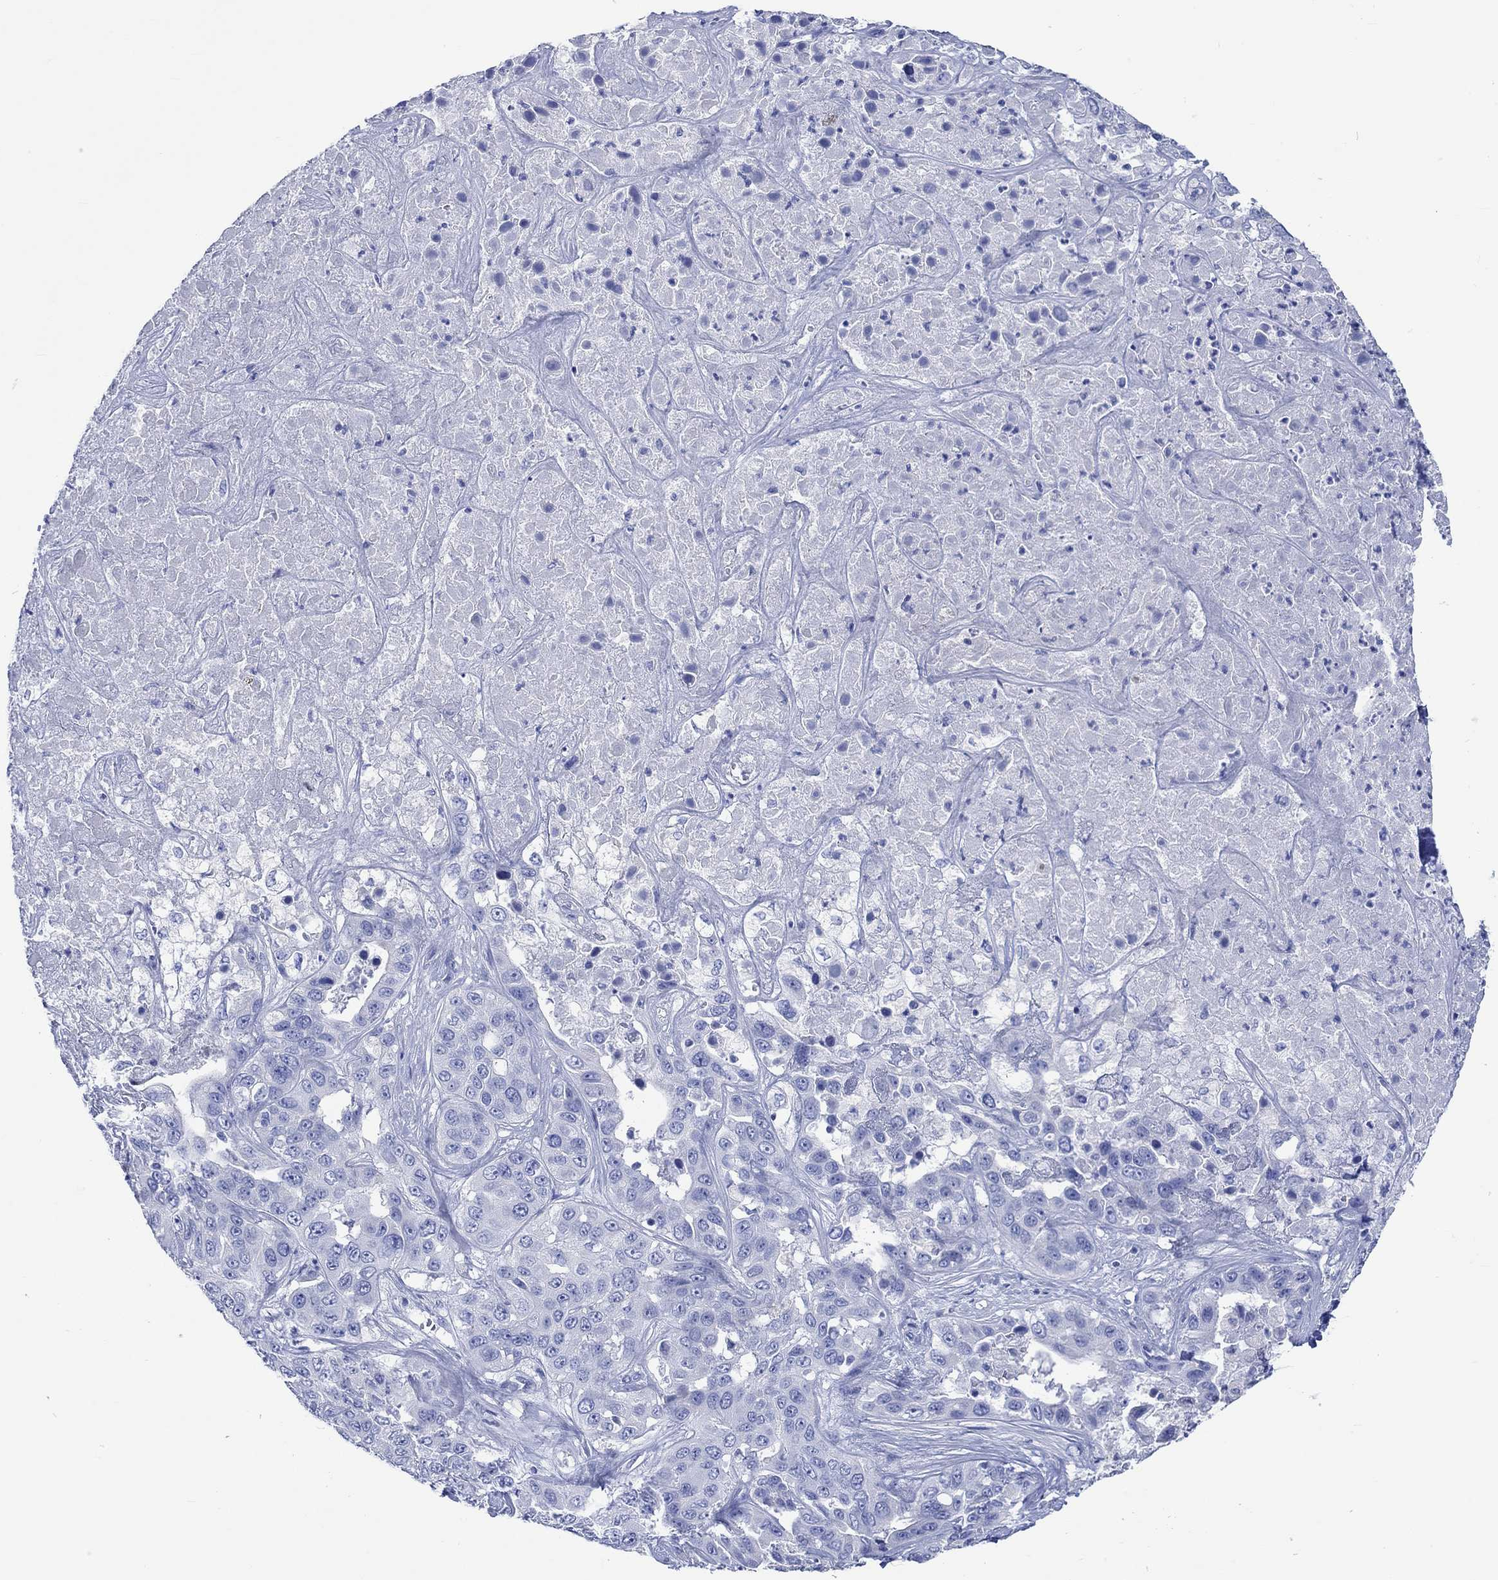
{"staining": {"intensity": "negative", "quantity": "none", "location": "none"}, "tissue": "liver cancer", "cell_type": "Tumor cells", "image_type": "cancer", "snomed": [{"axis": "morphology", "description": "Cholangiocarcinoma"}, {"axis": "topography", "description": "Liver"}], "caption": "Tumor cells are negative for protein expression in human liver cholangiocarcinoma.", "gene": "CPLX2", "patient": {"sex": "female", "age": 52}}